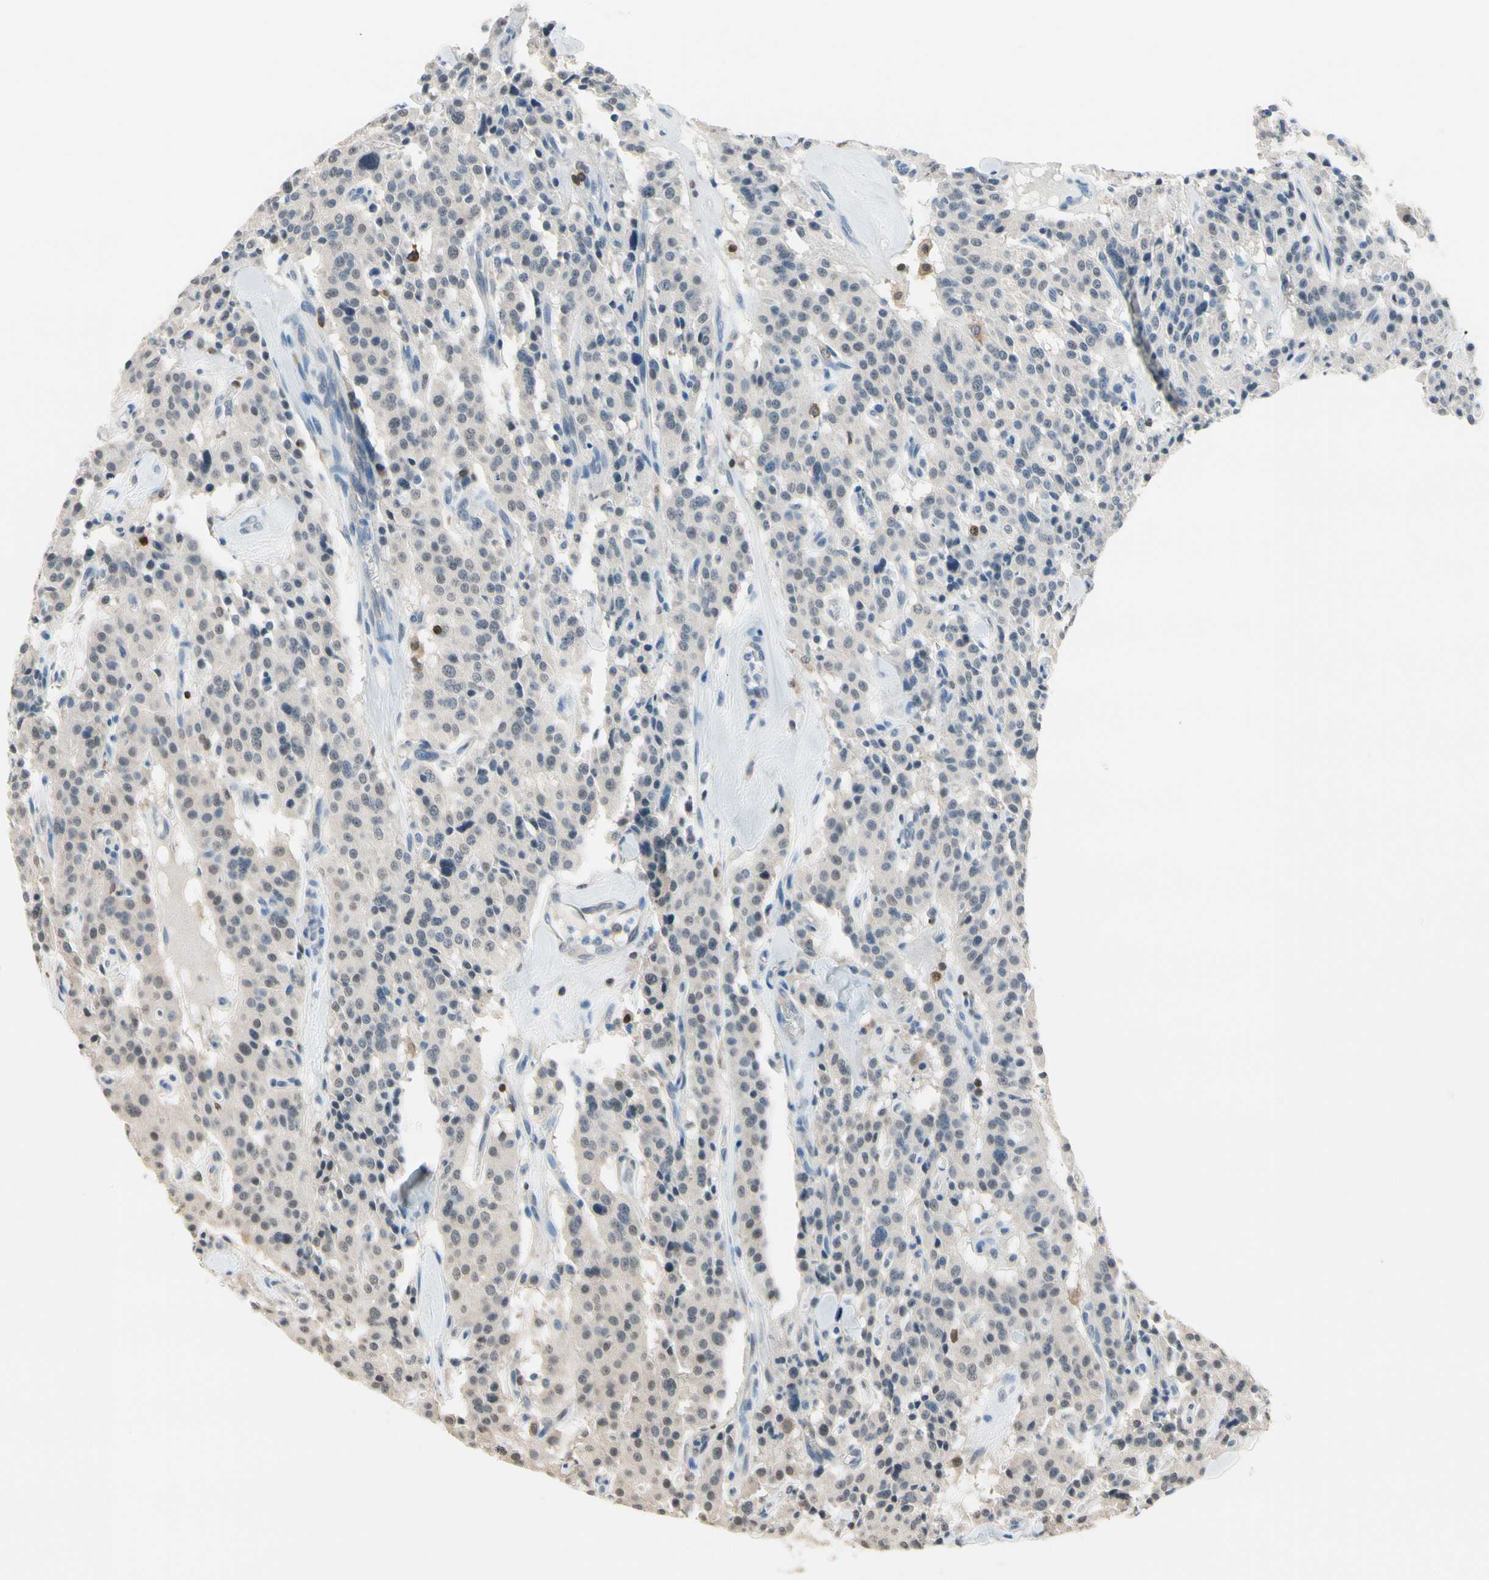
{"staining": {"intensity": "weak", "quantity": "<25%", "location": "nuclear"}, "tissue": "carcinoid", "cell_type": "Tumor cells", "image_type": "cancer", "snomed": [{"axis": "morphology", "description": "Carcinoid, malignant, NOS"}, {"axis": "topography", "description": "Lung"}], "caption": "A micrograph of carcinoid (malignant) stained for a protein reveals no brown staining in tumor cells. (Immunohistochemistry, brightfield microscopy, high magnification).", "gene": "NFATC2", "patient": {"sex": "male", "age": 30}}